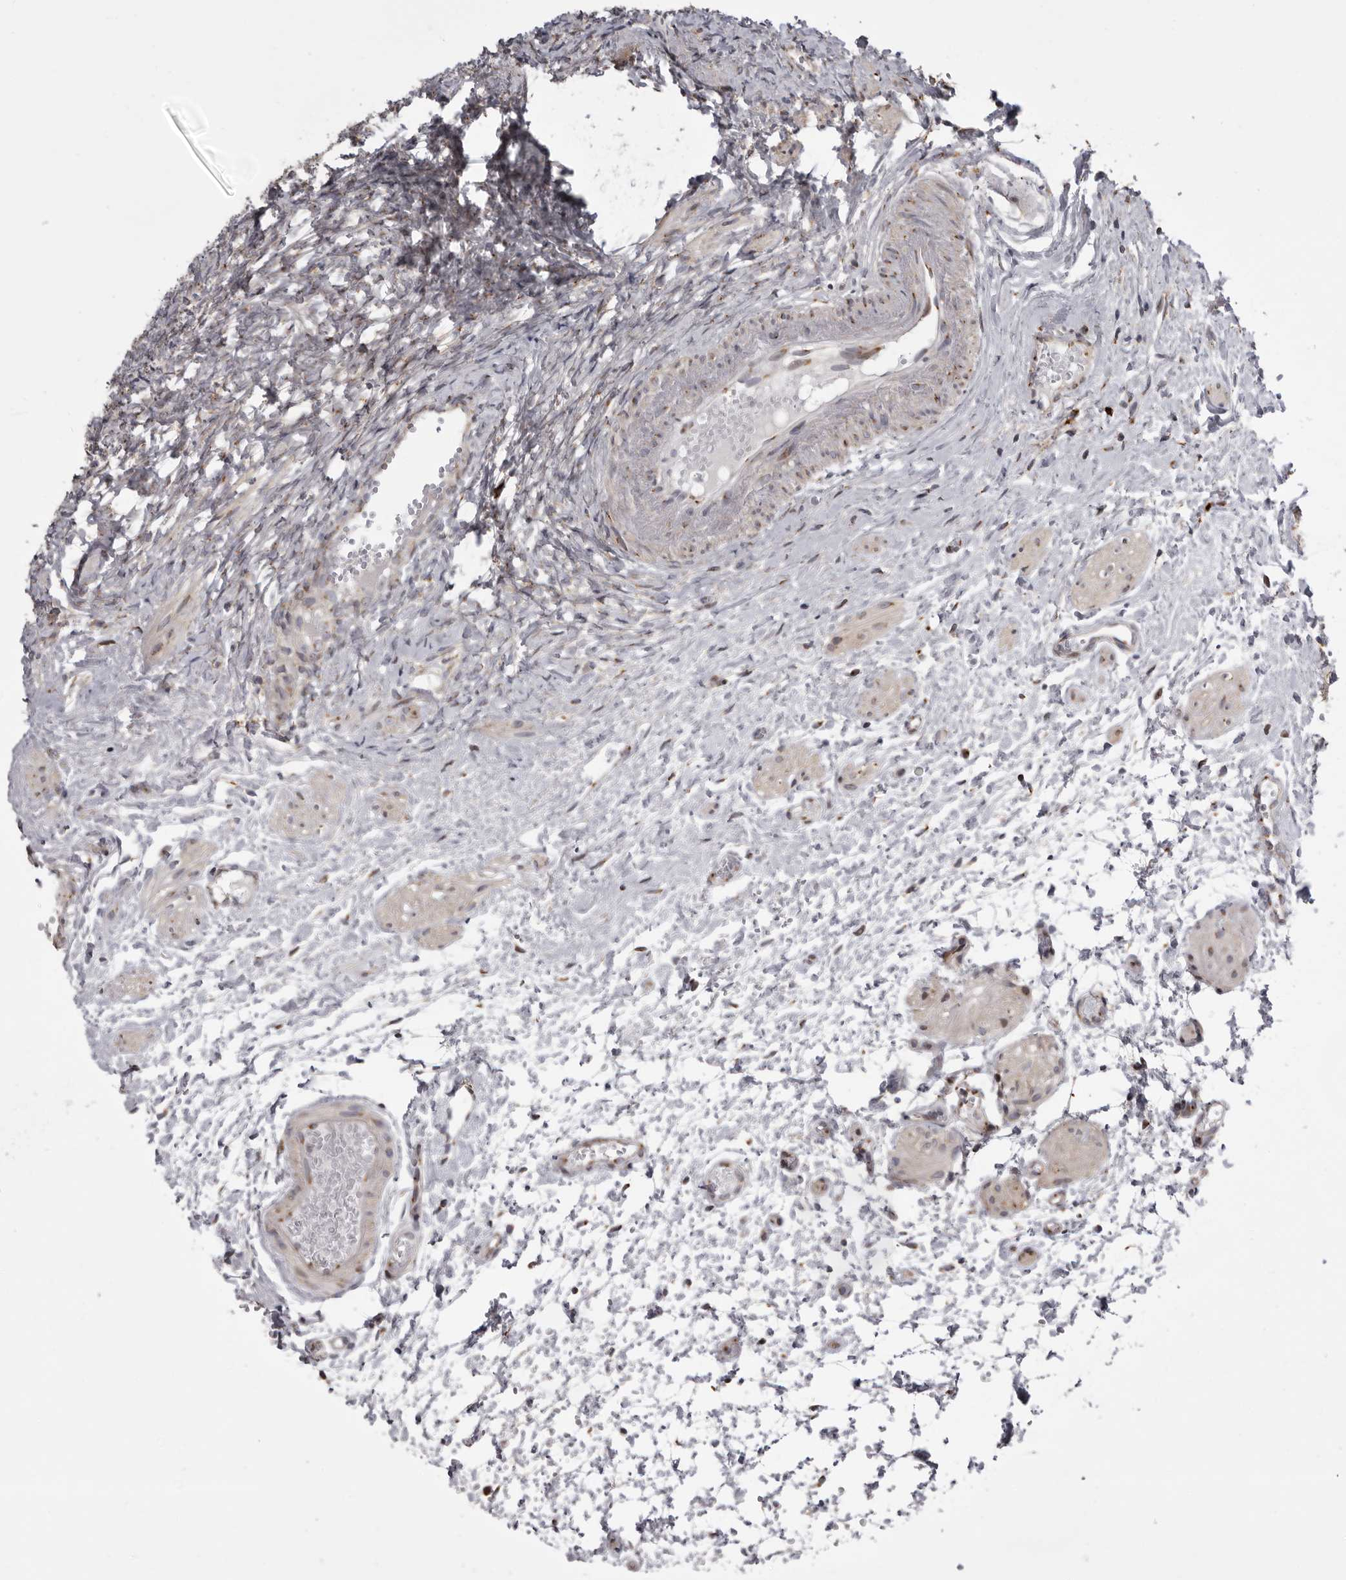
{"staining": {"intensity": "moderate", "quantity": ">75%", "location": "cytoplasmic/membranous"}, "tissue": "ovary", "cell_type": "Follicle cells", "image_type": "normal", "snomed": [{"axis": "morphology", "description": "Normal tissue, NOS"}, {"axis": "topography", "description": "Ovary"}], "caption": "Protein staining demonstrates moderate cytoplasmic/membranous expression in about >75% of follicle cells in unremarkable ovary. (Brightfield microscopy of DAB IHC at high magnification).", "gene": "WDR47", "patient": {"sex": "female", "age": 41}}